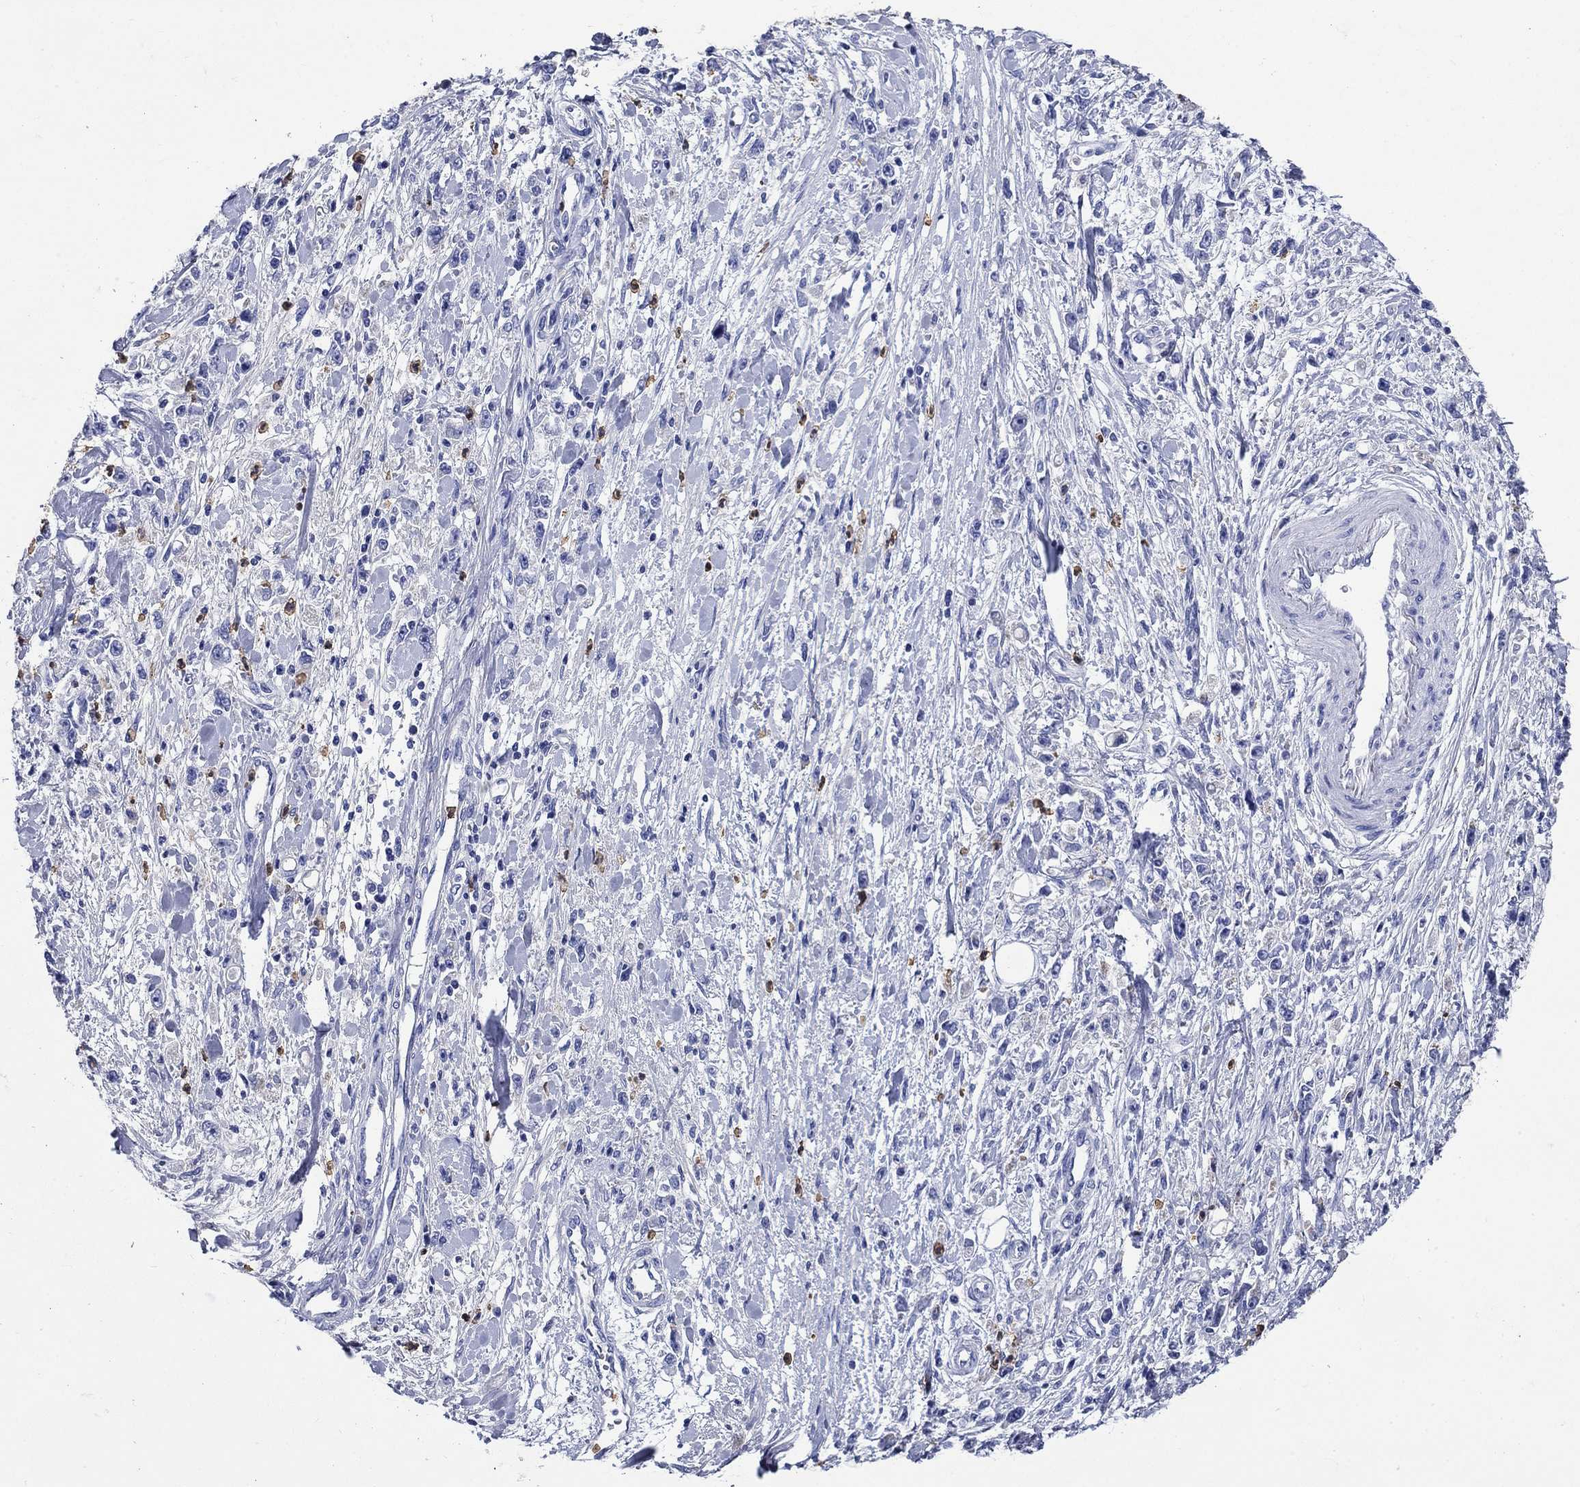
{"staining": {"intensity": "negative", "quantity": "none", "location": "none"}, "tissue": "stomach cancer", "cell_type": "Tumor cells", "image_type": "cancer", "snomed": [{"axis": "morphology", "description": "Adenocarcinoma, NOS"}, {"axis": "topography", "description": "Stomach"}], "caption": "Protein analysis of stomach cancer reveals no significant staining in tumor cells.", "gene": "TFR2", "patient": {"sex": "female", "age": 59}}